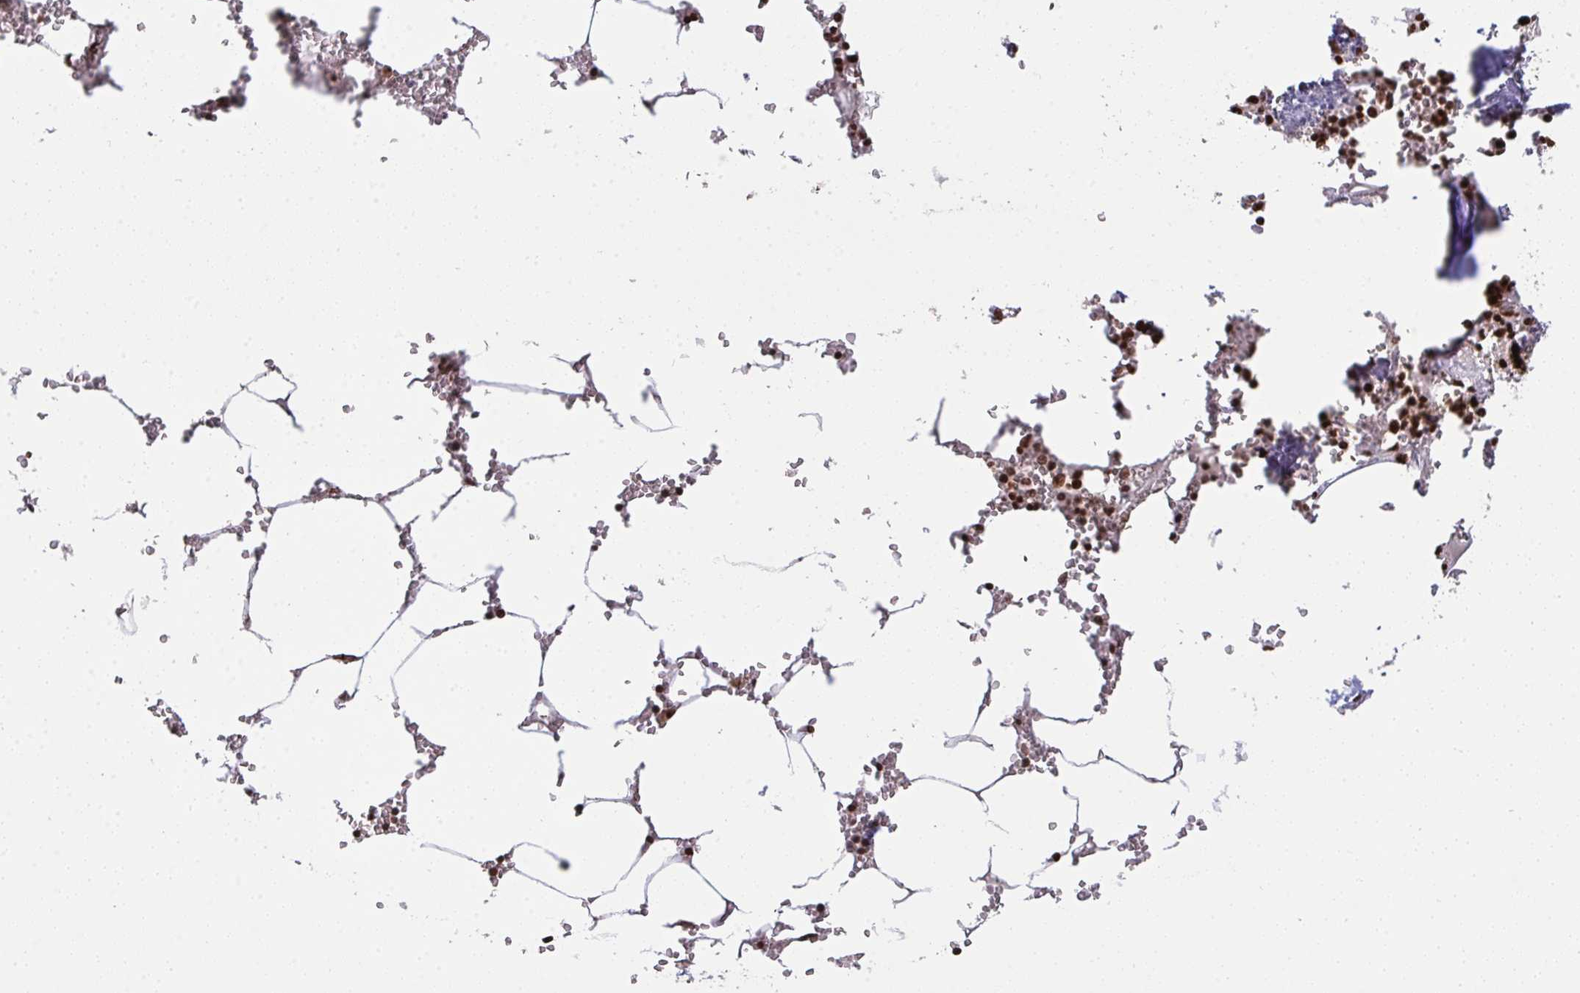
{"staining": {"intensity": "strong", "quantity": ">75%", "location": "nuclear"}, "tissue": "bone marrow", "cell_type": "Hematopoietic cells", "image_type": "normal", "snomed": [{"axis": "morphology", "description": "Normal tissue, NOS"}, {"axis": "topography", "description": "Bone marrow"}], "caption": "DAB immunohistochemical staining of unremarkable human bone marrow displays strong nuclear protein expression in about >75% of hematopoietic cells.", "gene": "NIP7", "patient": {"sex": "male", "age": 54}}